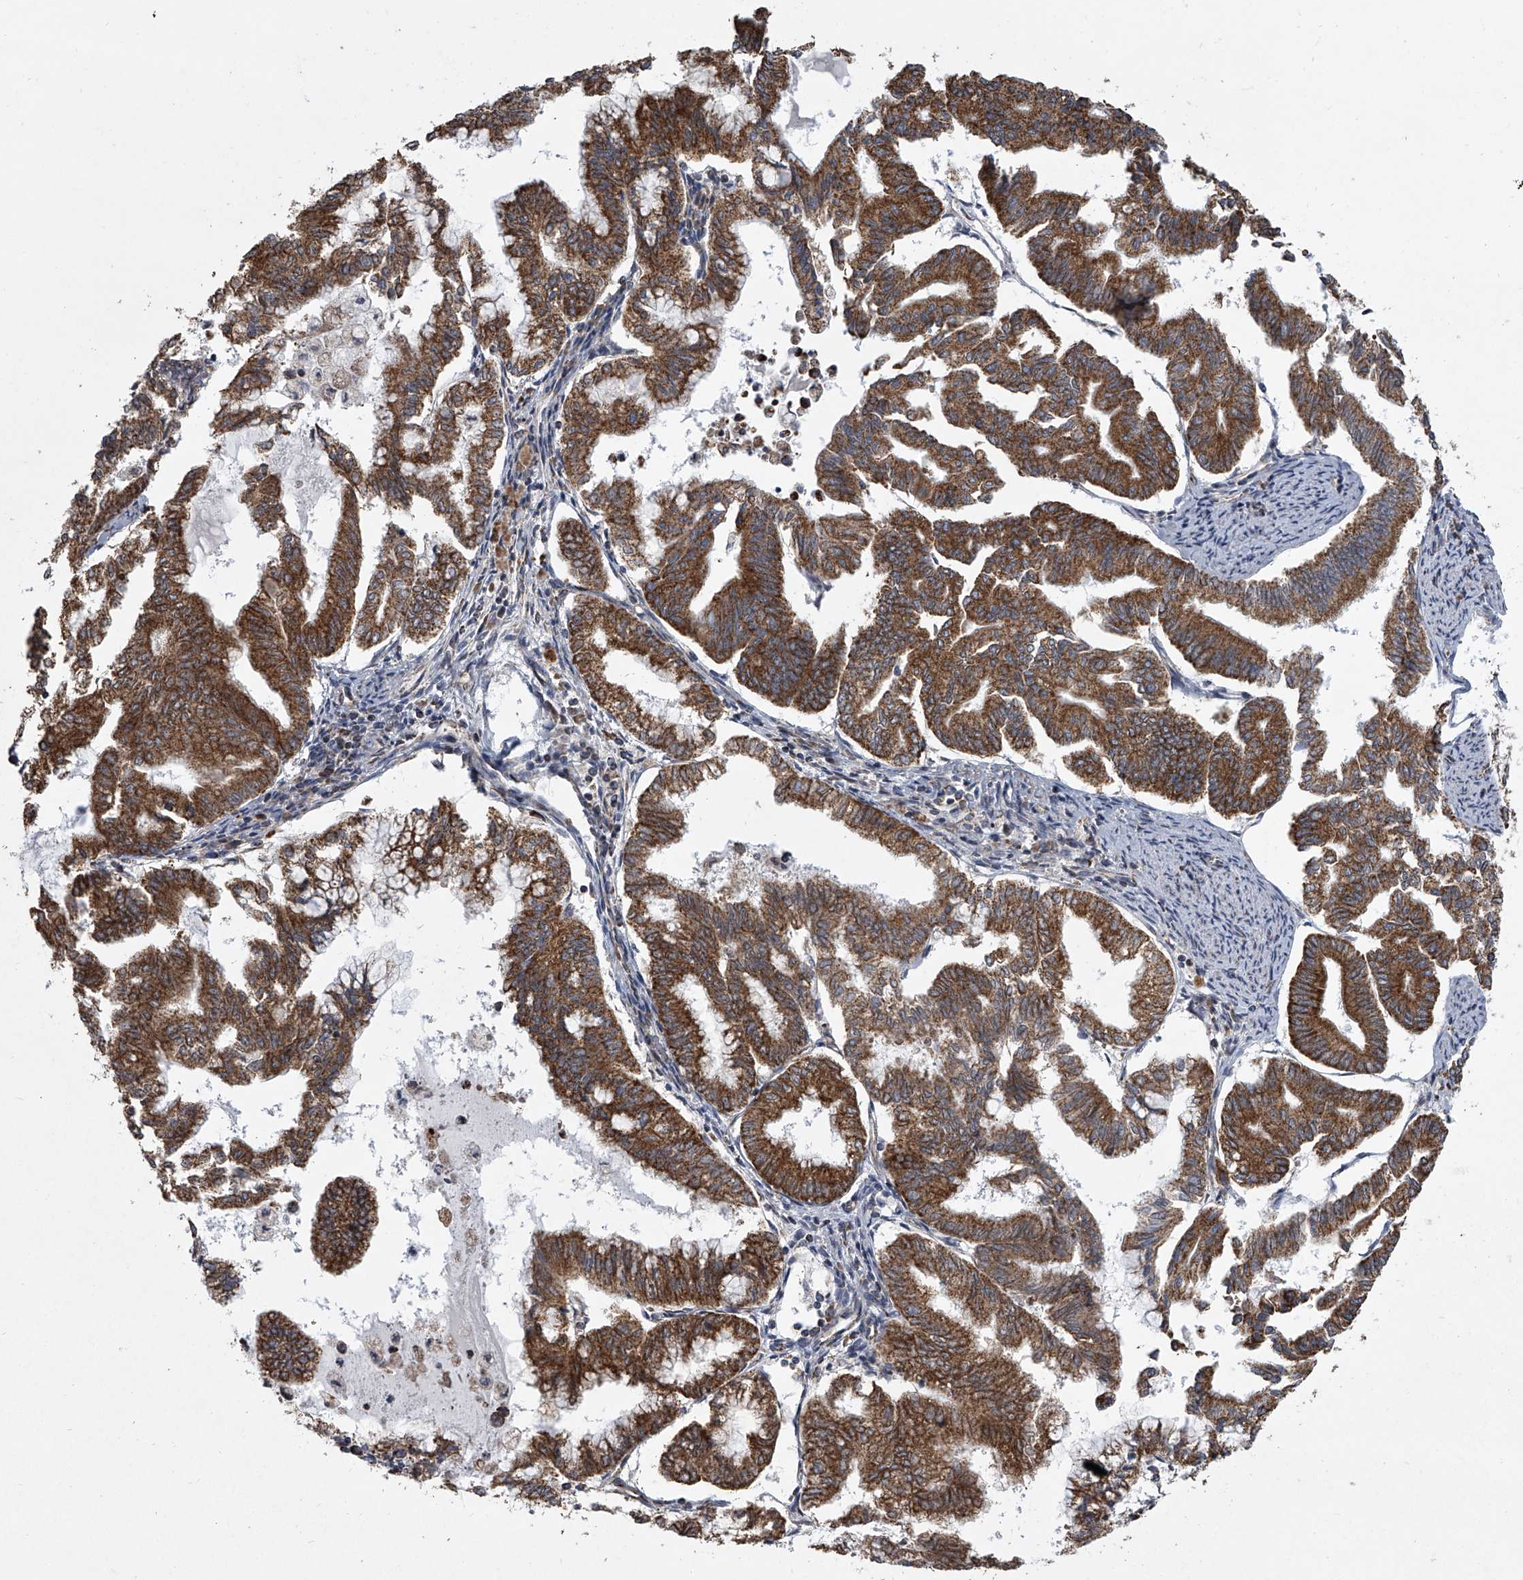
{"staining": {"intensity": "strong", "quantity": ">75%", "location": "cytoplasmic/membranous"}, "tissue": "endometrial cancer", "cell_type": "Tumor cells", "image_type": "cancer", "snomed": [{"axis": "morphology", "description": "Adenocarcinoma, NOS"}, {"axis": "topography", "description": "Endometrium"}], "caption": "There is high levels of strong cytoplasmic/membranous positivity in tumor cells of endometrial adenocarcinoma, as demonstrated by immunohistochemical staining (brown color).", "gene": "ZC3H15", "patient": {"sex": "female", "age": 79}}